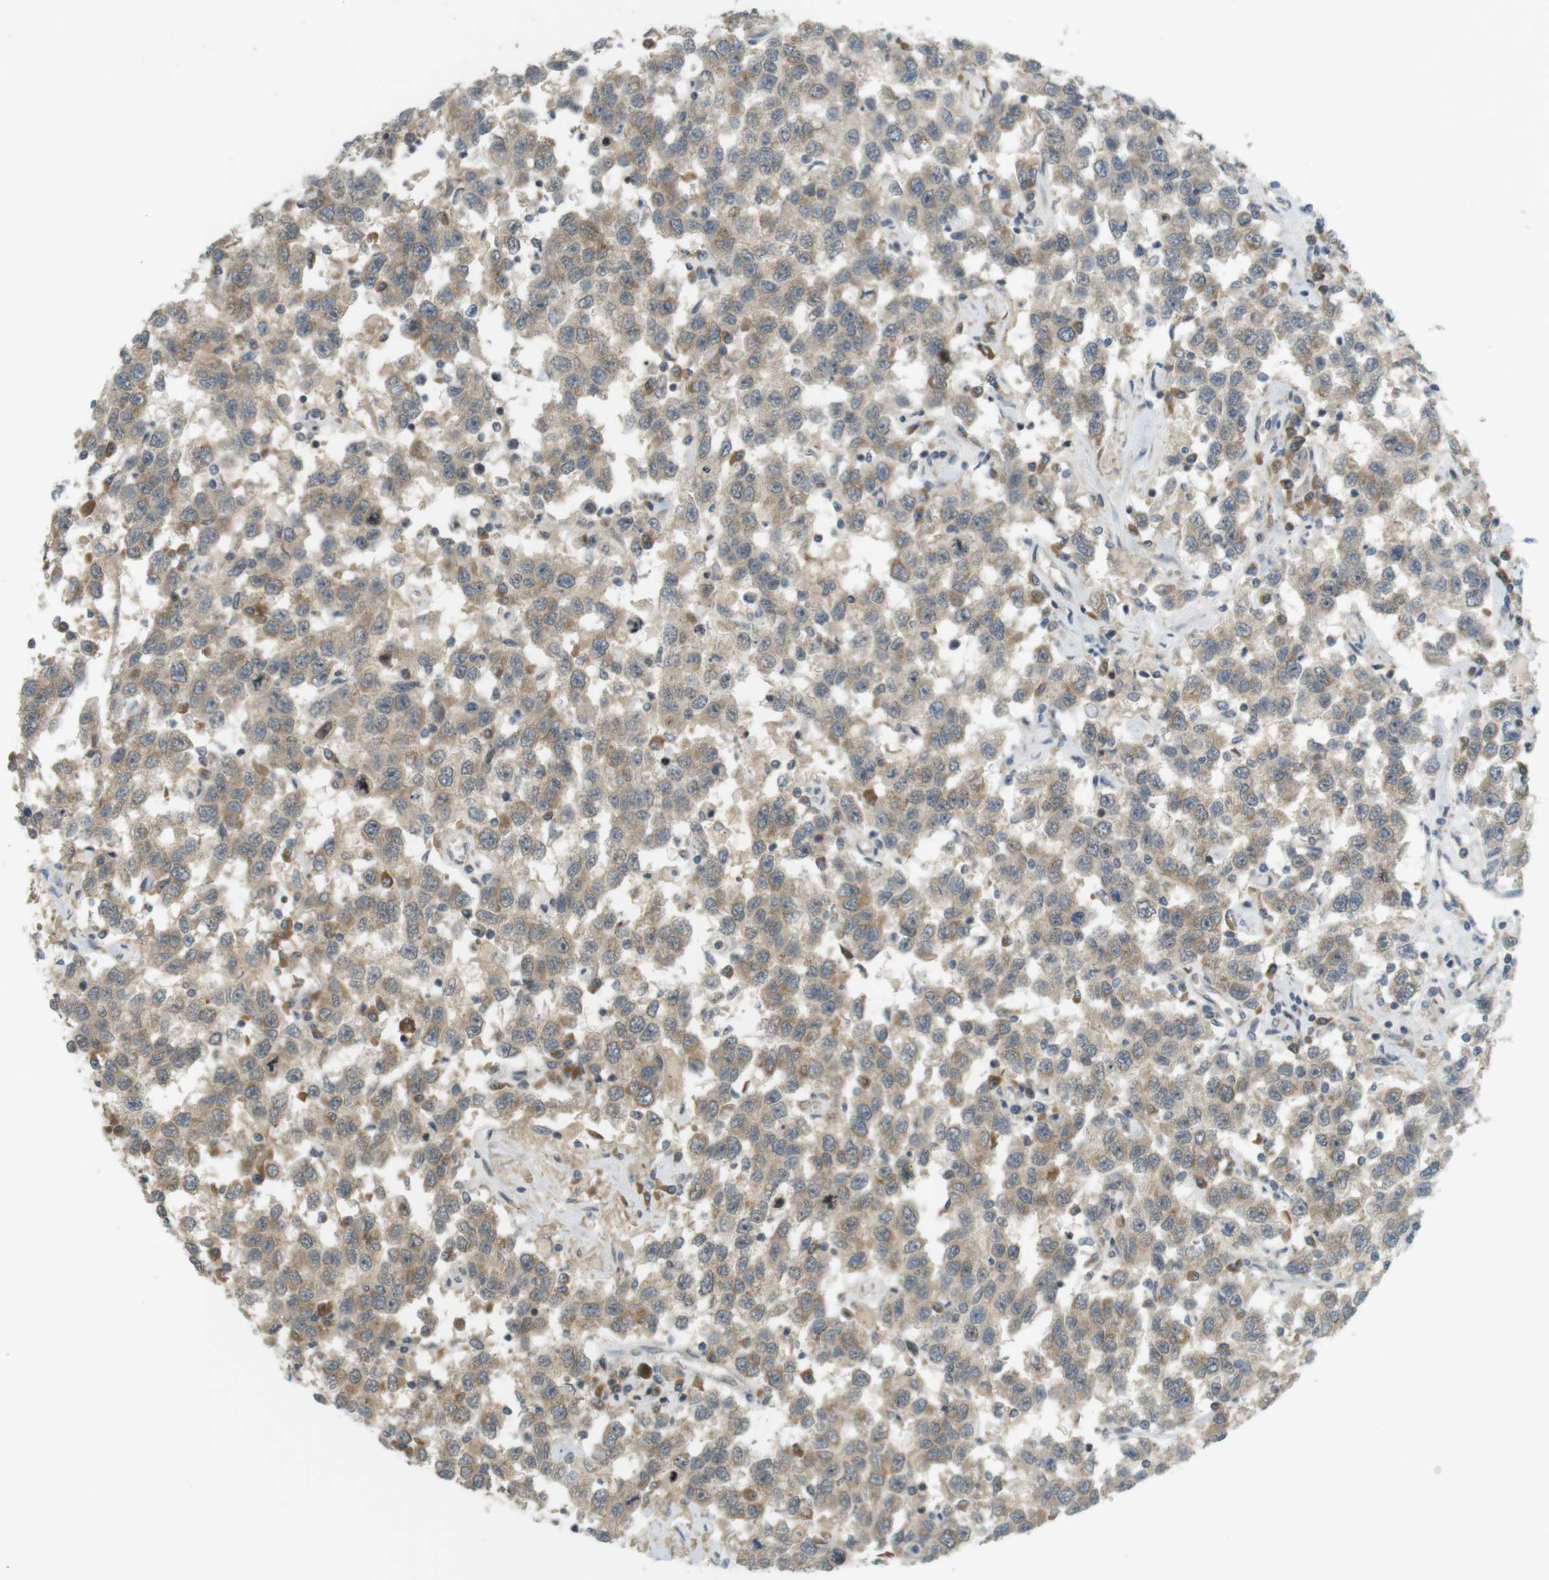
{"staining": {"intensity": "weak", "quantity": ">75%", "location": "cytoplasmic/membranous"}, "tissue": "testis cancer", "cell_type": "Tumor cells", "image_type": "cancer", "snomed": [{"axis": "morphology", "description": "Seminoma, NOS"}, {"axis": "topography", "description": "Testis"}], "caption": "This is a micrograph of IHC staining of testis seminoma, which shows weak positivity in the cytoplasmic/membranous of tumor cells.", "gene": "CLRN3", "patient": {"sex": "male", "age": 41}}